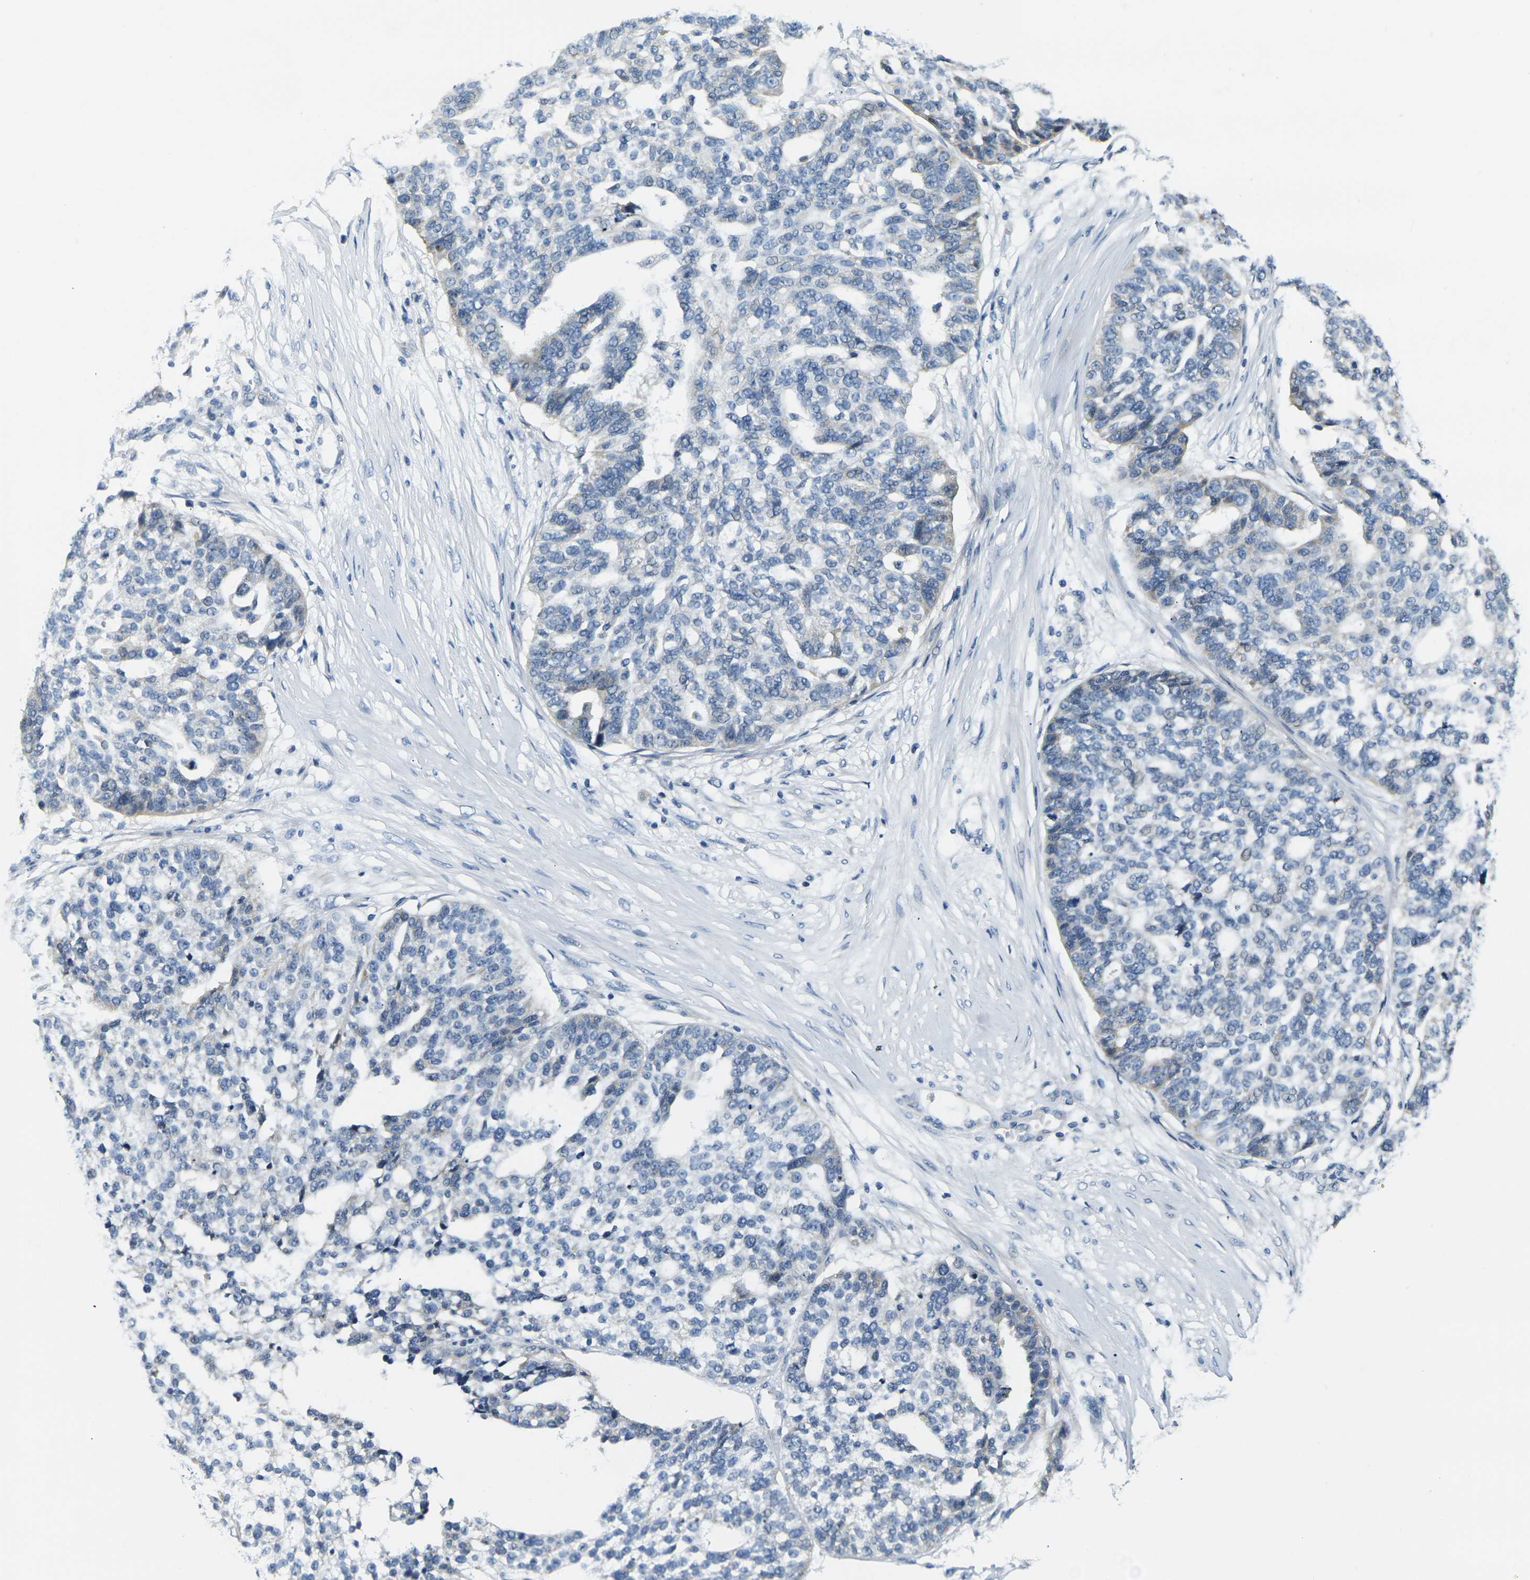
{"staining": {"intensity": "negative", "quantity": "none", "location": "none"}, "tissue": "ovarian cancer", "cell_type": "Tumor cells", "image_type": "cancer", "snomed": [{"axis": "morphology", "description": "Cystadenocarcinoma, serous, NOS"}, {"axis": "topography", "description": "Ovary"}], "caption": "Tumor cells are negative for protein expression in human serous cystadenocarcinoma (ovarian).", "gene": "SHISAL2B", "patient": {"sex": "female", "age": 59}}